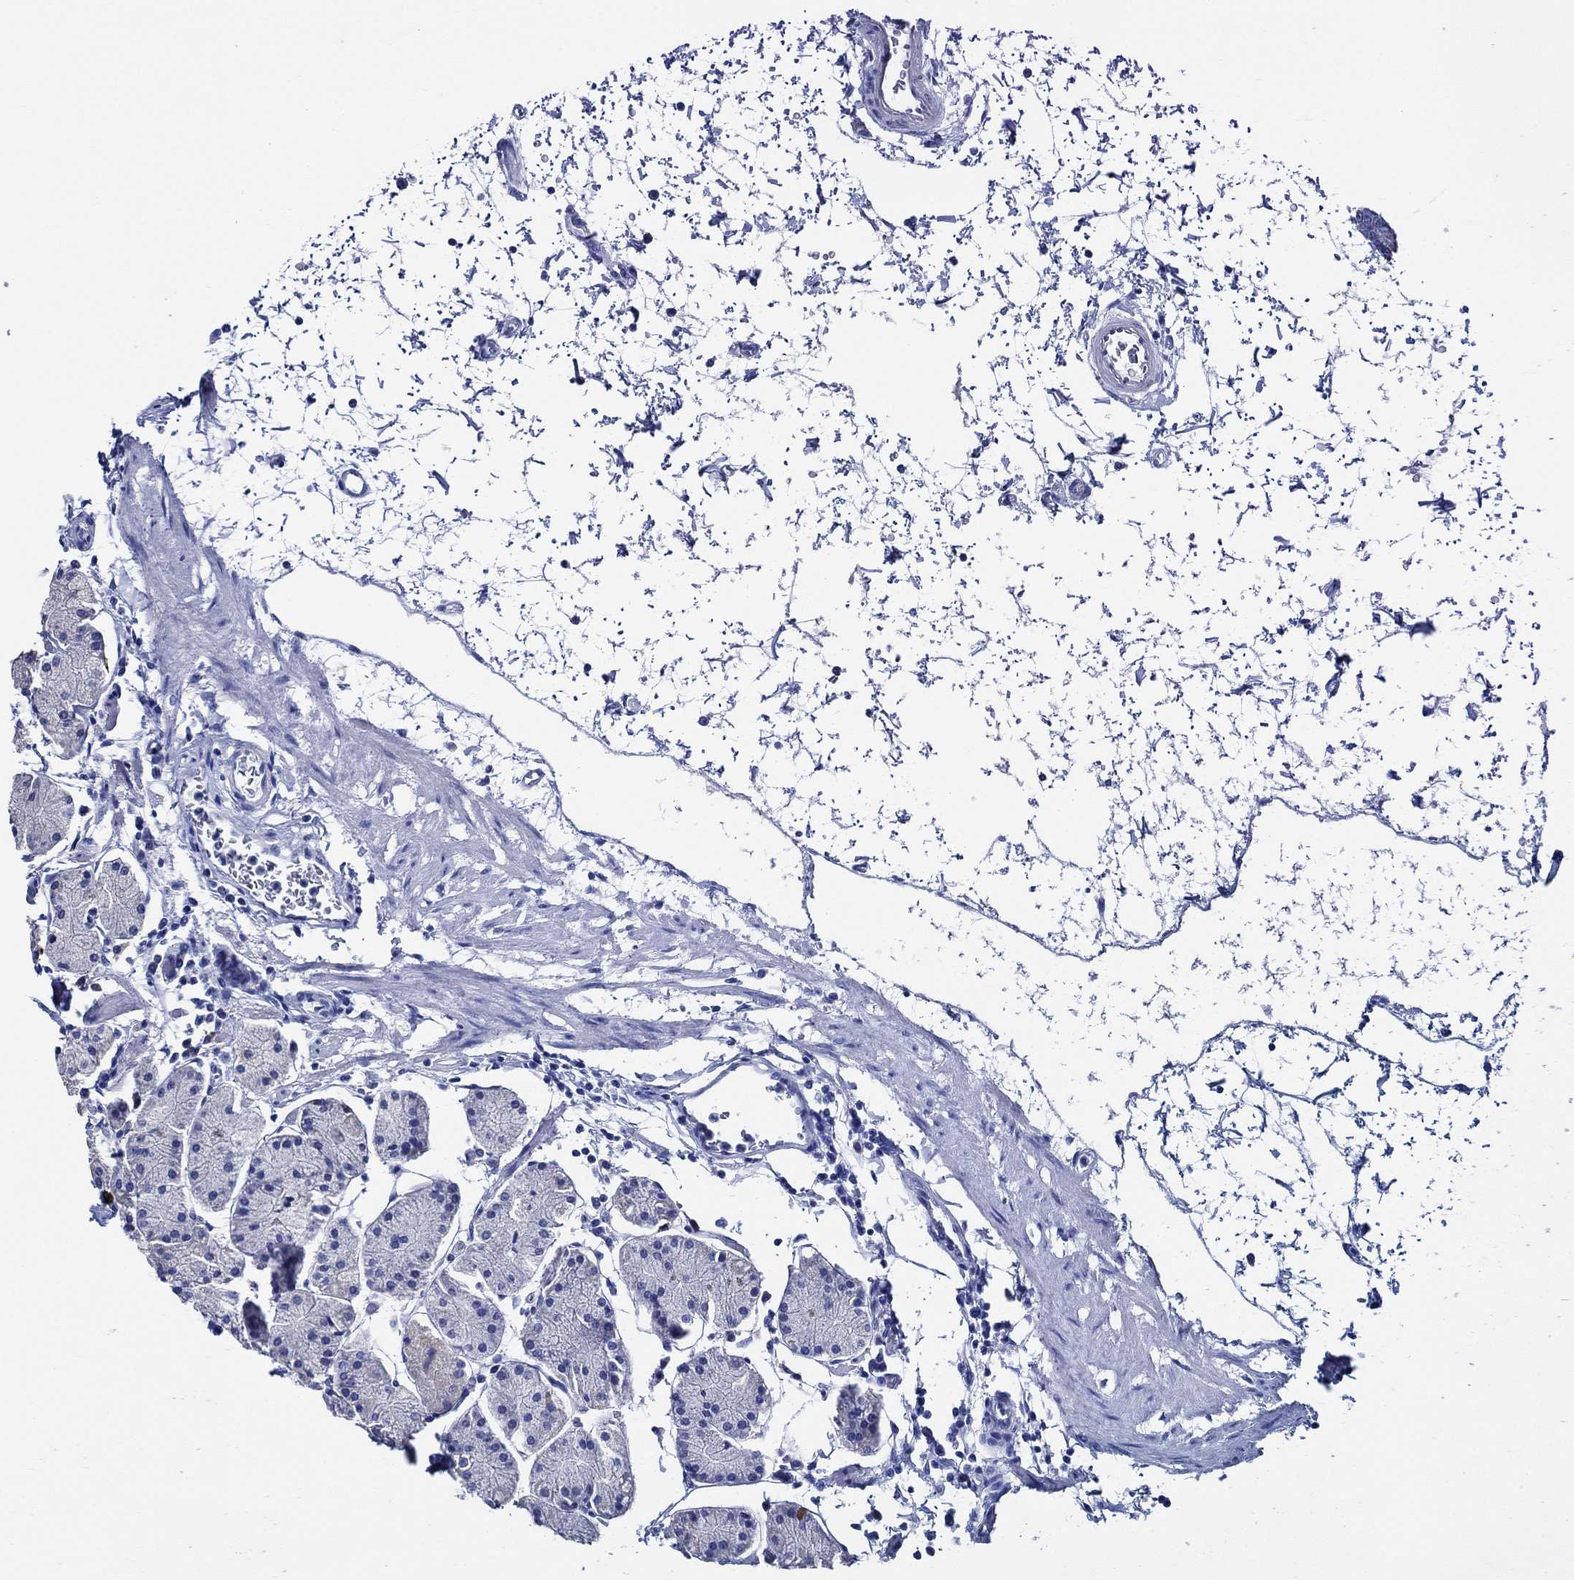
{"staining": {"intensity": "negative", "quantity": "none", "location": "none"}, "tissue": "stomach", "cell_type": "Glandular cells", "image_type": "normal", "snomed": [{"axis": "morphology", "description": "Normal tissue, NOS"}, {"axis": "topography", "description": "Stomach"}], "caption": "This is an immunohistochemistry micrograph of benign stomach. There is no staining in glandular cells.", "gene": "WDR62", "patient": {"sex": "male", "age": 54}}